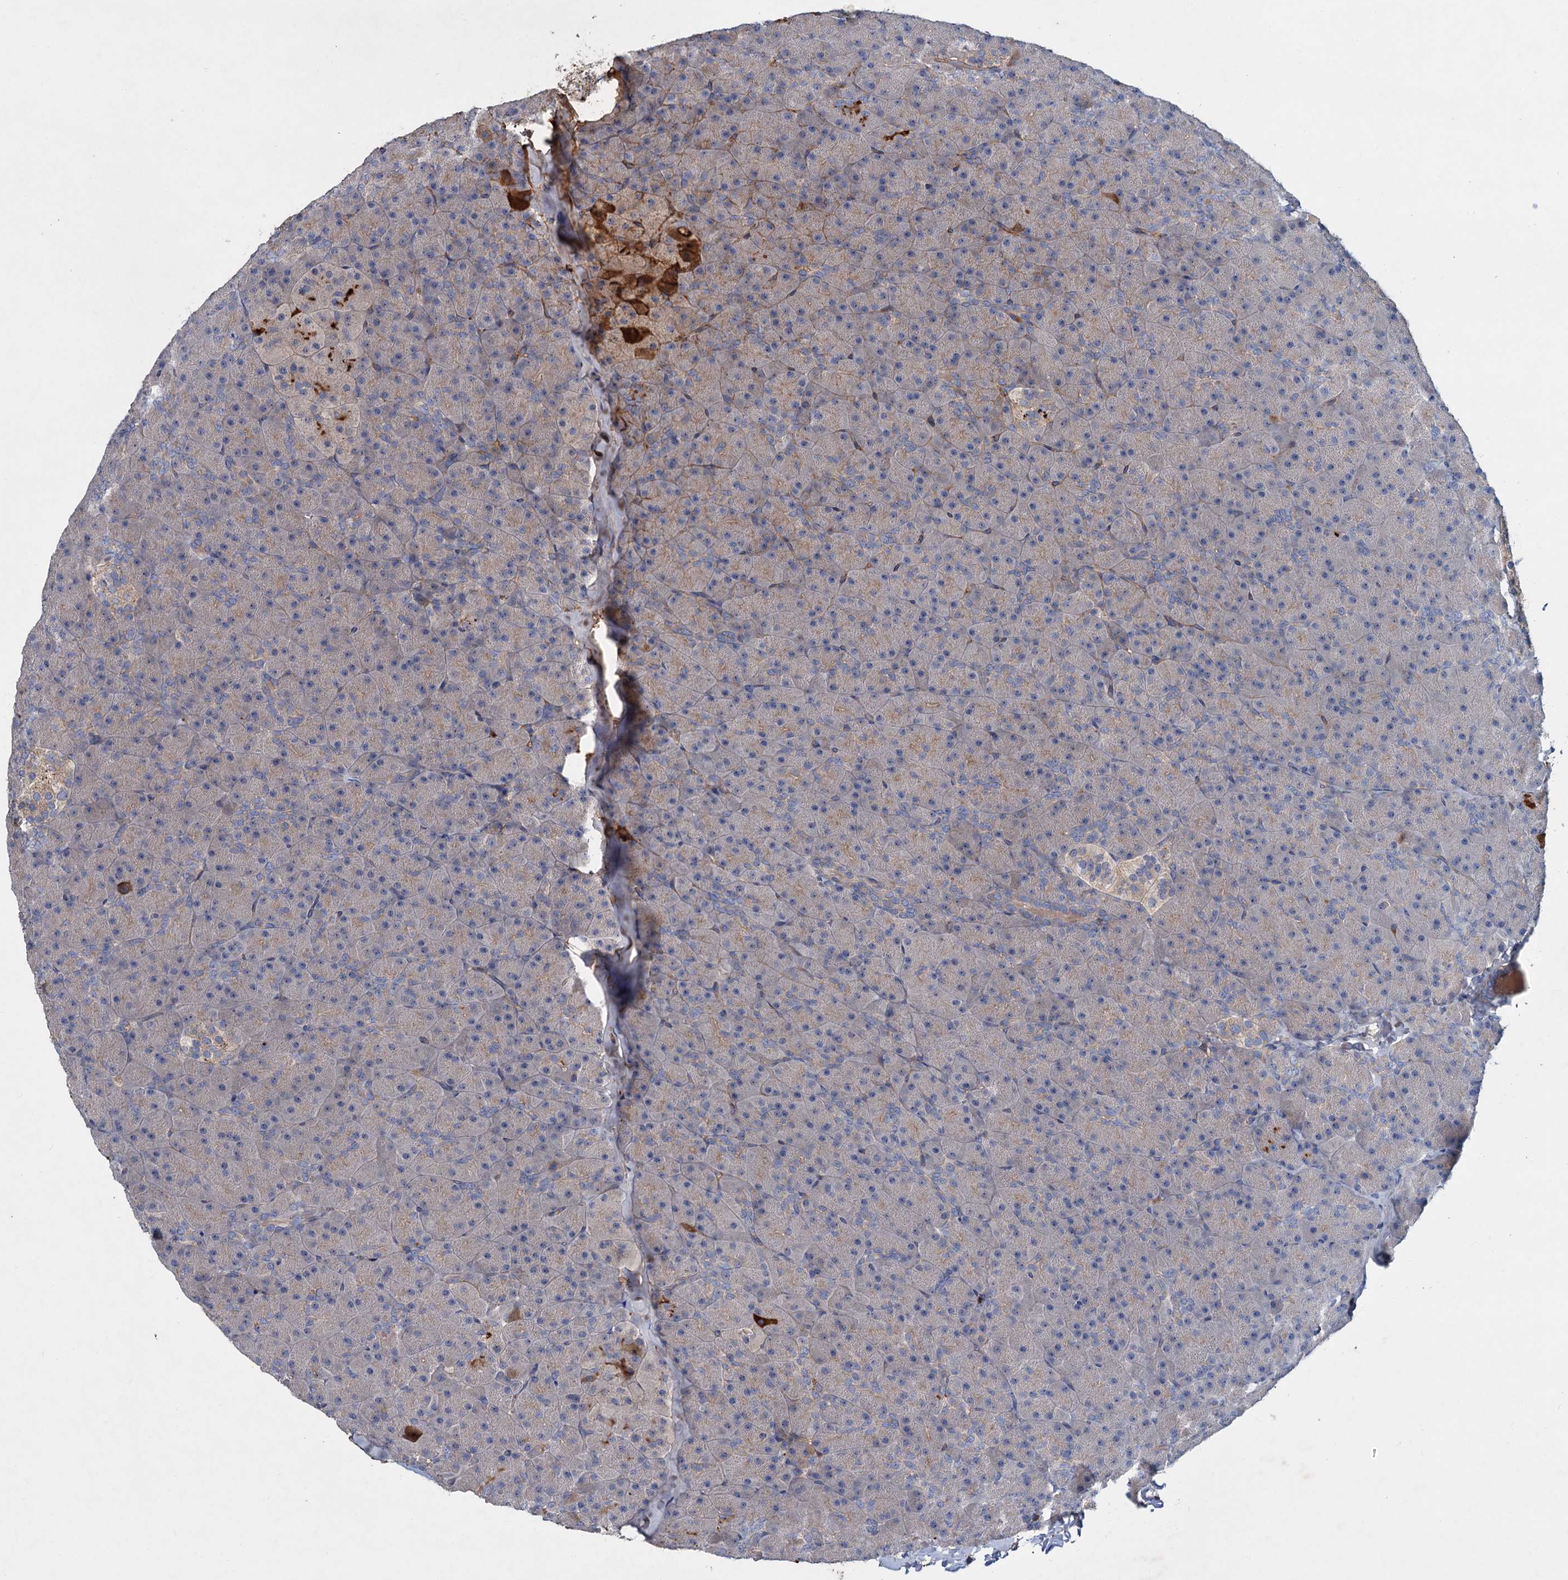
{"staining": {"intensity": "strong", "quantity": "<25%", "location": "cytoplasmic/membranous"}, "tissue": "pancreas", "cell_type": "Exocrine glandular cells", "image_type": "normal", "snomed": [{"axis": "morphology", "description": "Normal tissue, NOS"}, {"axis": "topography", "description": "Pancreas"}], "caption": "This photomicrograph demonstrates benign pancreas stained with IHC to label a protein in brown. The cytoplasmic/membranous of exocrine glandular cells show strong positivity for the protein. Nuclei are counter-stained blue.", "gene": "CHRD", "patient": {"sex": "male", "age": 36}}